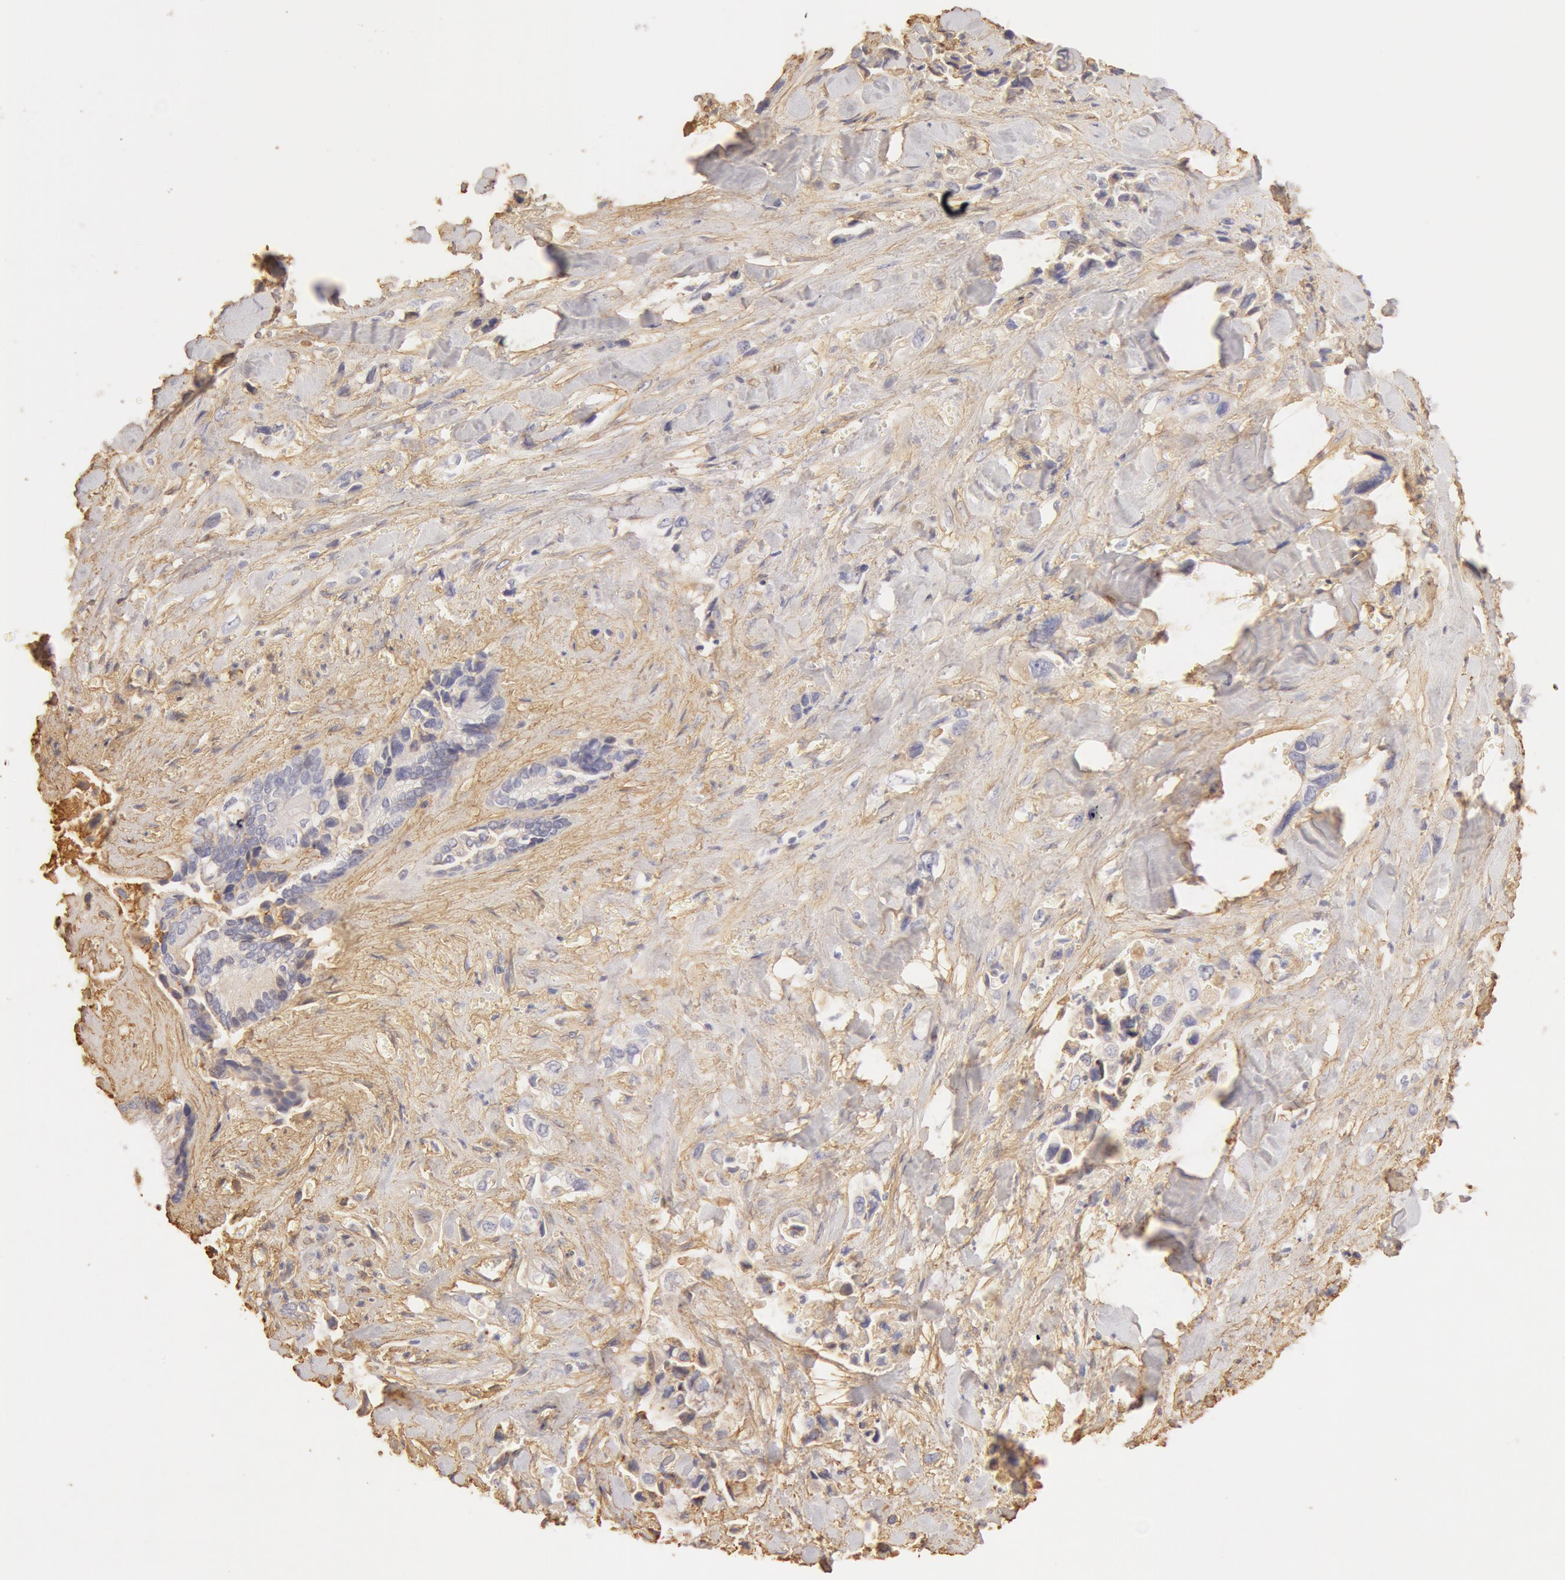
{"staining": {"intensity": "negative", "quantity": "none", "location": "none"}, "tissue": "pancreatic cancer", "cell_type": "Tumor cells", "image_type": "cancer", "snomed": [{"axis": "morphology", "description": "Adenocarcinoma, NOS"}, {"axis": "topography", "description": "Pancreas"}], "caption": "Tumor cells are negative for protein expression in human adenocarcinoma (pancreatic).", "gene": "COL4A1", "patient": {"sex": "male", "age": 69}}